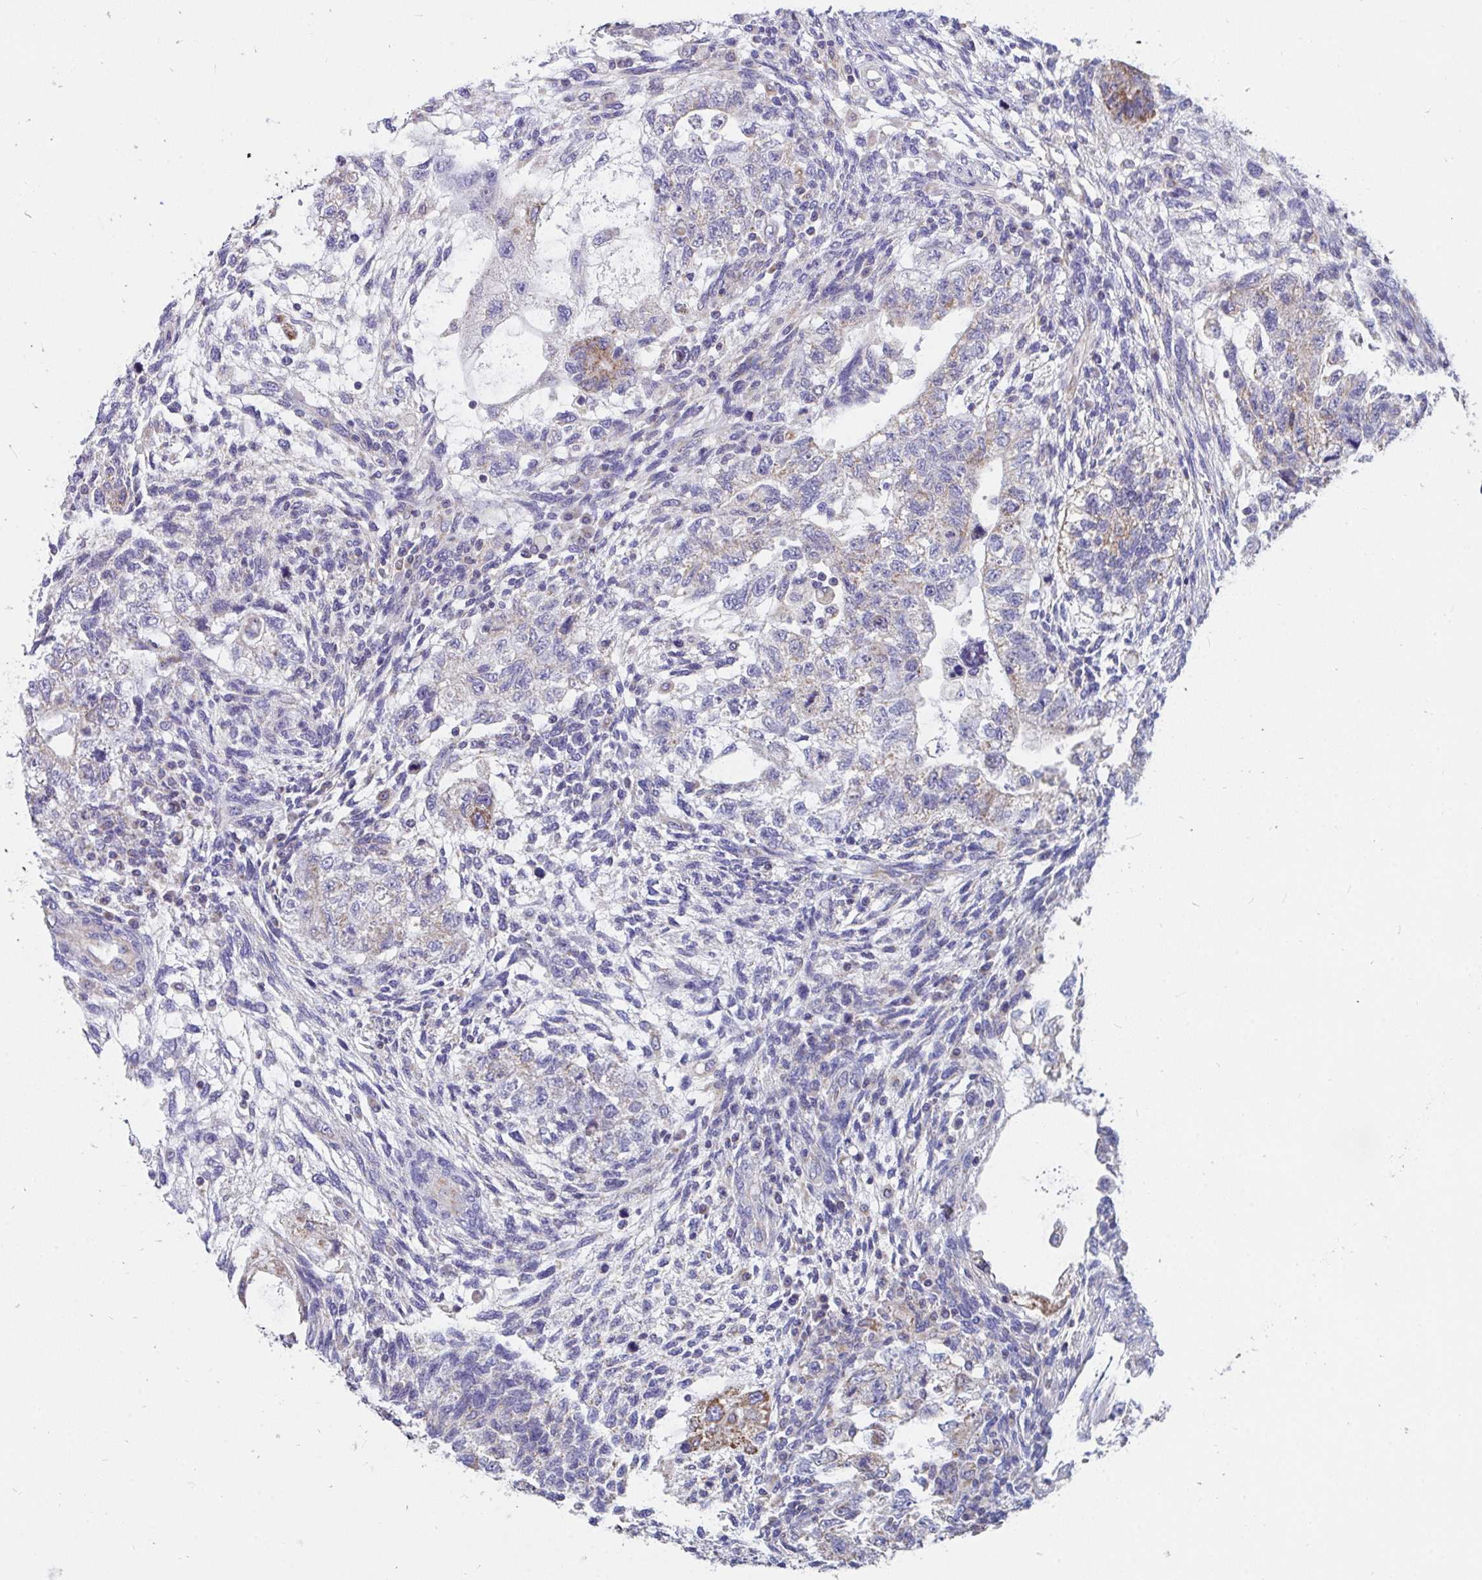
{"staining": {"intensity": "weak", "quantity": "<25%", "location": "cytoplasmic/membranous"}, "tissue": "testis cancer", "cell_type": "Tumor cells", "image_type": "cancer", "snomed": [{"axis": "morphology", "description": "Normal tissue, NOS"}, {"axis": "morphology", "description": "Carcinoma, Embryonal, NOS"}, {"axis": "topography", "description": "Testis"}], "caption": "There is no significant positivity in tumor cells of embryonal carcinoma (testis).", "gene": "PC", "patient": {"sex": "male", "age": 36}}